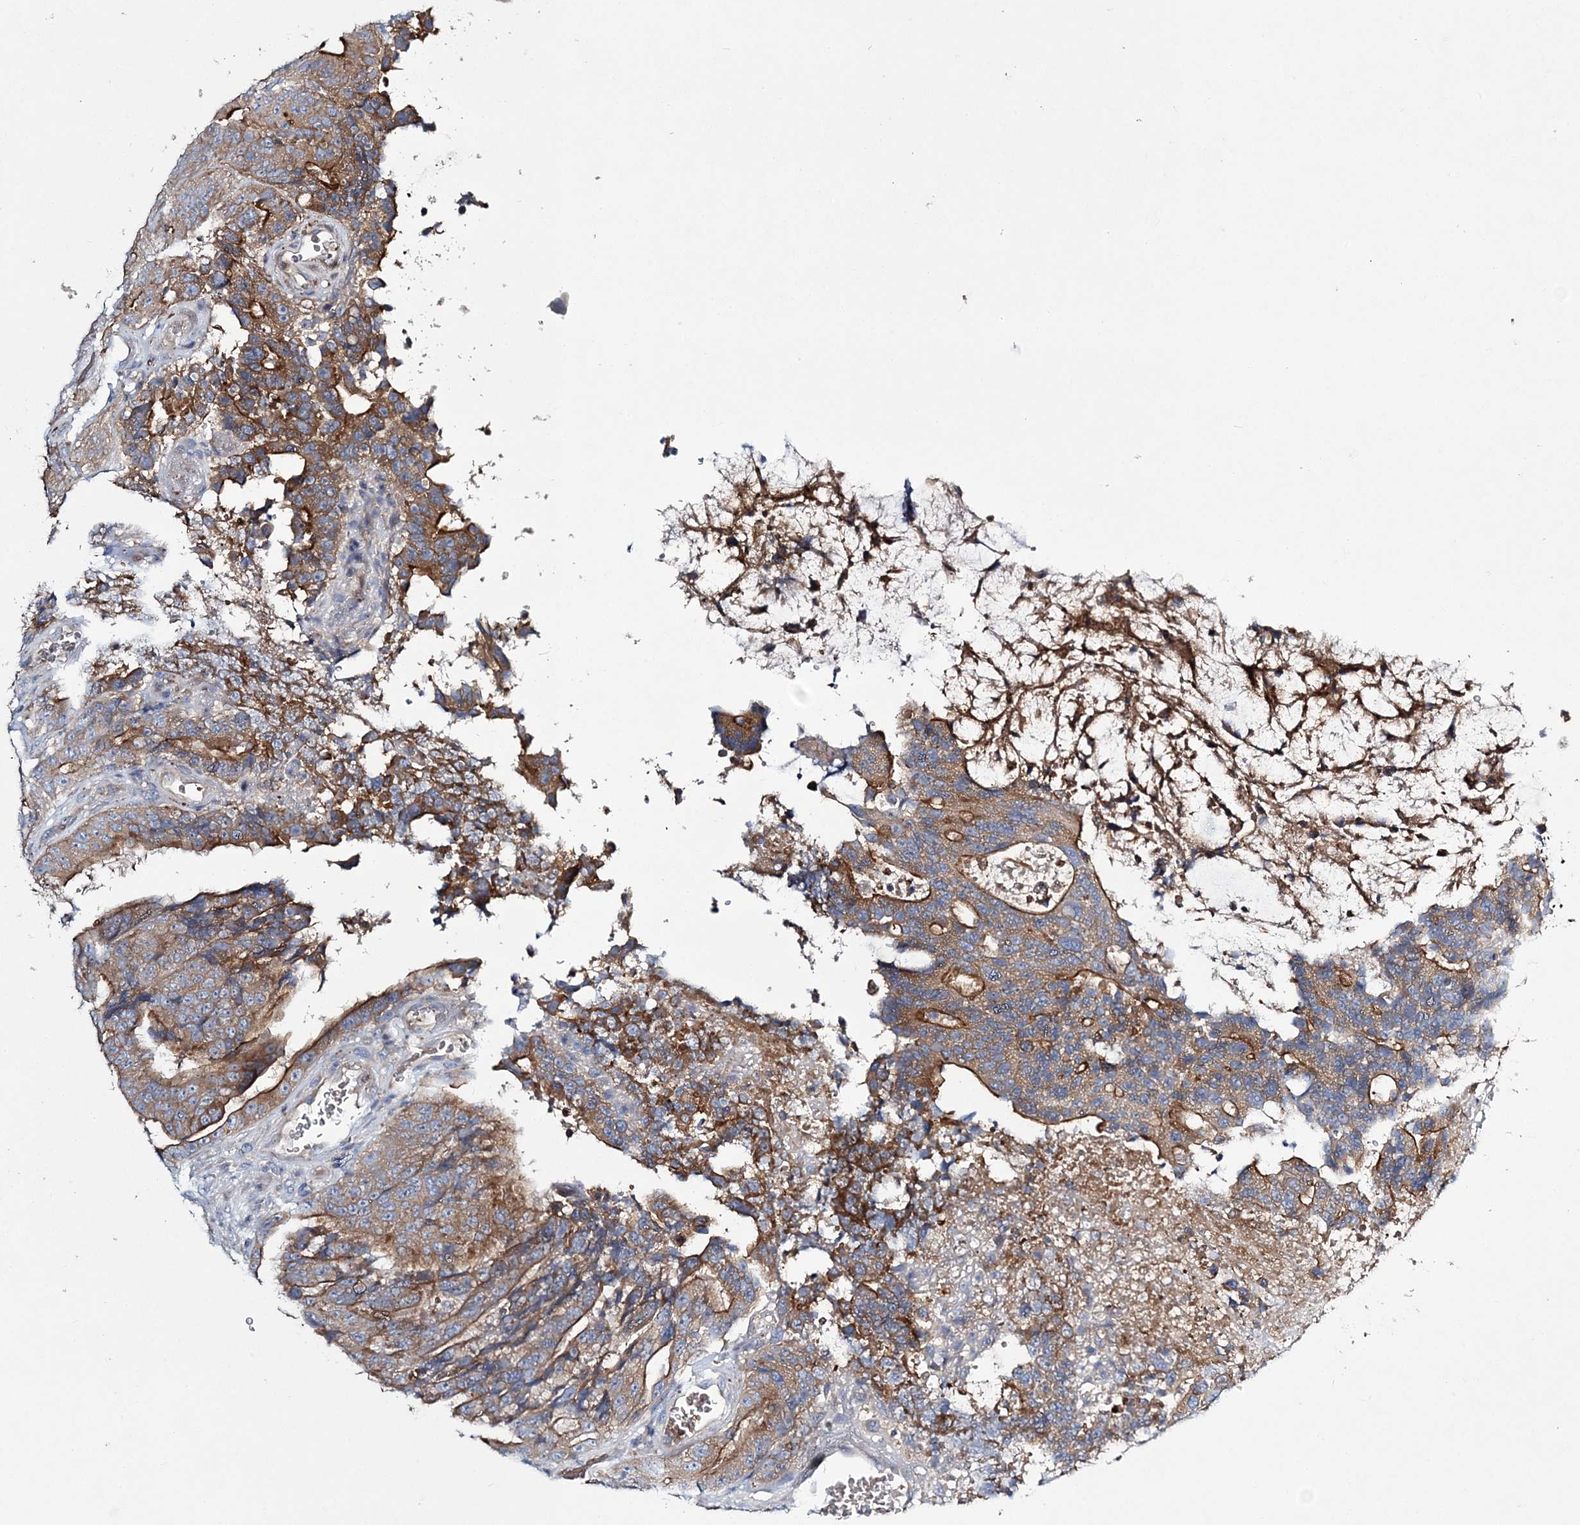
{"staining": {"intensity": "moderate", "quantity": "25%-75%", "location": "cytoplasmic/membranous"}, "tissue": "colorectal cancer", "cell_type": "Tumor cells", "image_type": "cancer", "snomed": [{"axis": "morphology", "description": "Adenocarcinoma, NOS"}, {"axis": "topography", "description": "Colon"}], "caption": "This is a photomicrograph of immunohistochemistry staining of colorectal cancer (adenocarcinoma), which shows moderate staining in the cytoplasmic/membranous of tumor cells.", "gene": "ATP11B", "patient": {"sex": "male", "age": 83}}